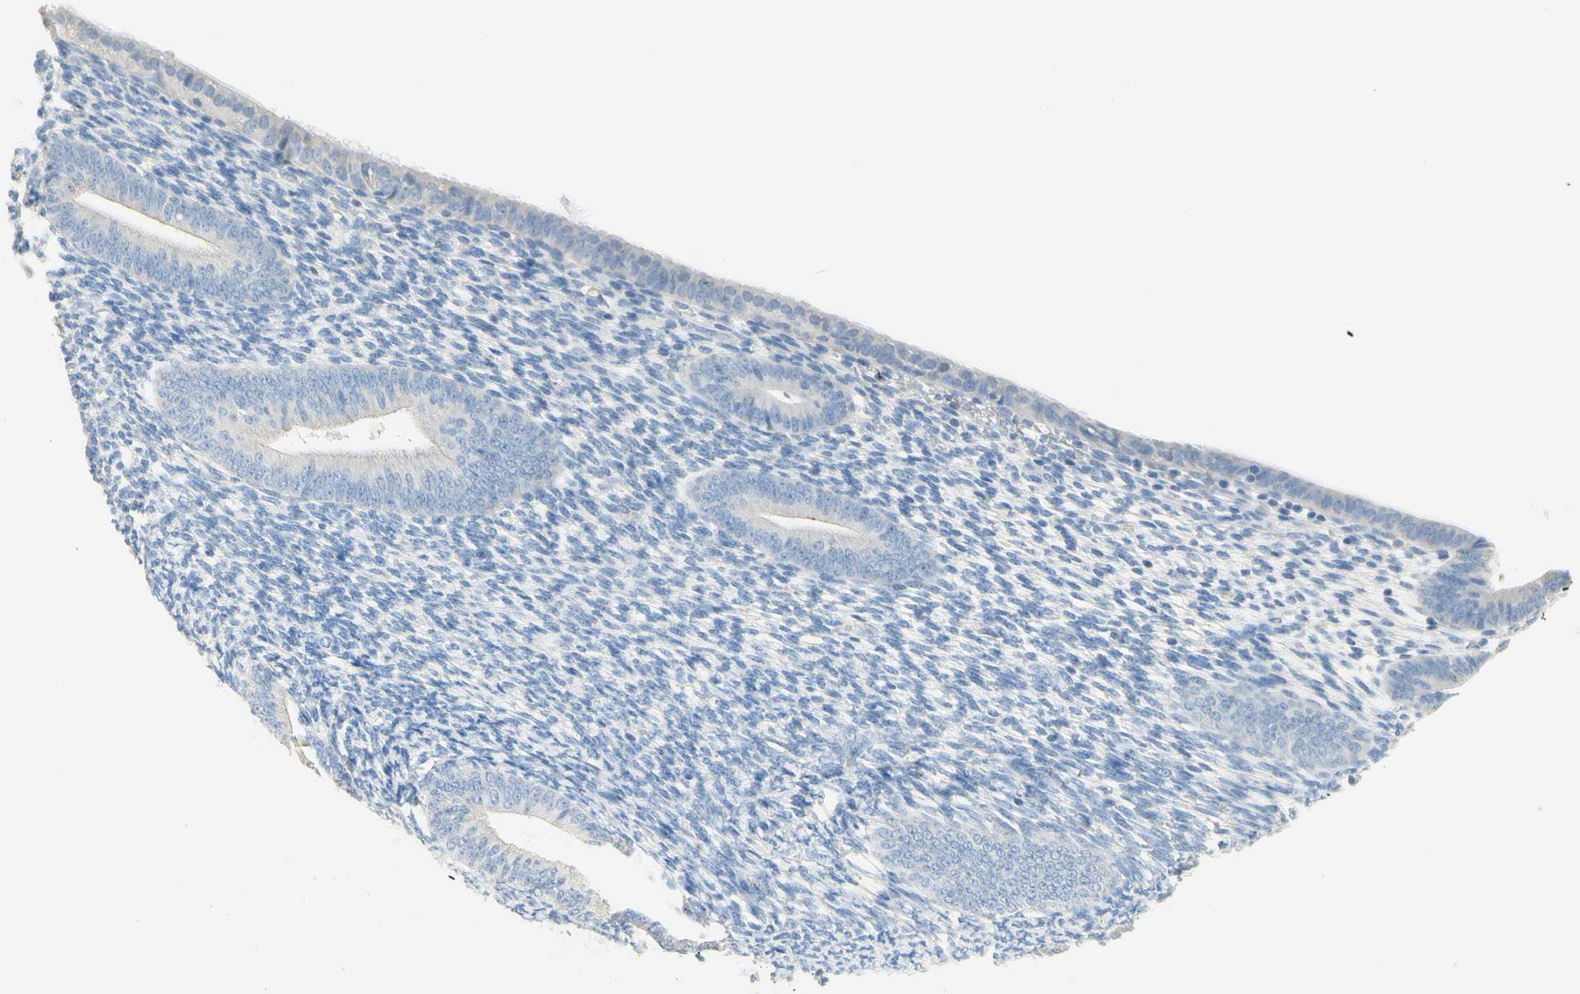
{"staining": {"intensity": "negative", "quantity": "none", "location": "none"}, "tissue": "endometrium", "cell_type": "Cells in endometrial stroma", "image_type": "normal", "snomed": [{"axis": "morphology", "description": "Normal tissue, NOS"}, {"axis": "topography", "description": "Endometrium"}], "caption": "DAB (3,3'-diaminobenzidine) immunohistochemical staining of unremarkable human endometrium shows no significant staining in cells in endometrial stroma.", "gene": "NECTIN4", "patient": {"sex": "female", "age": 57}}